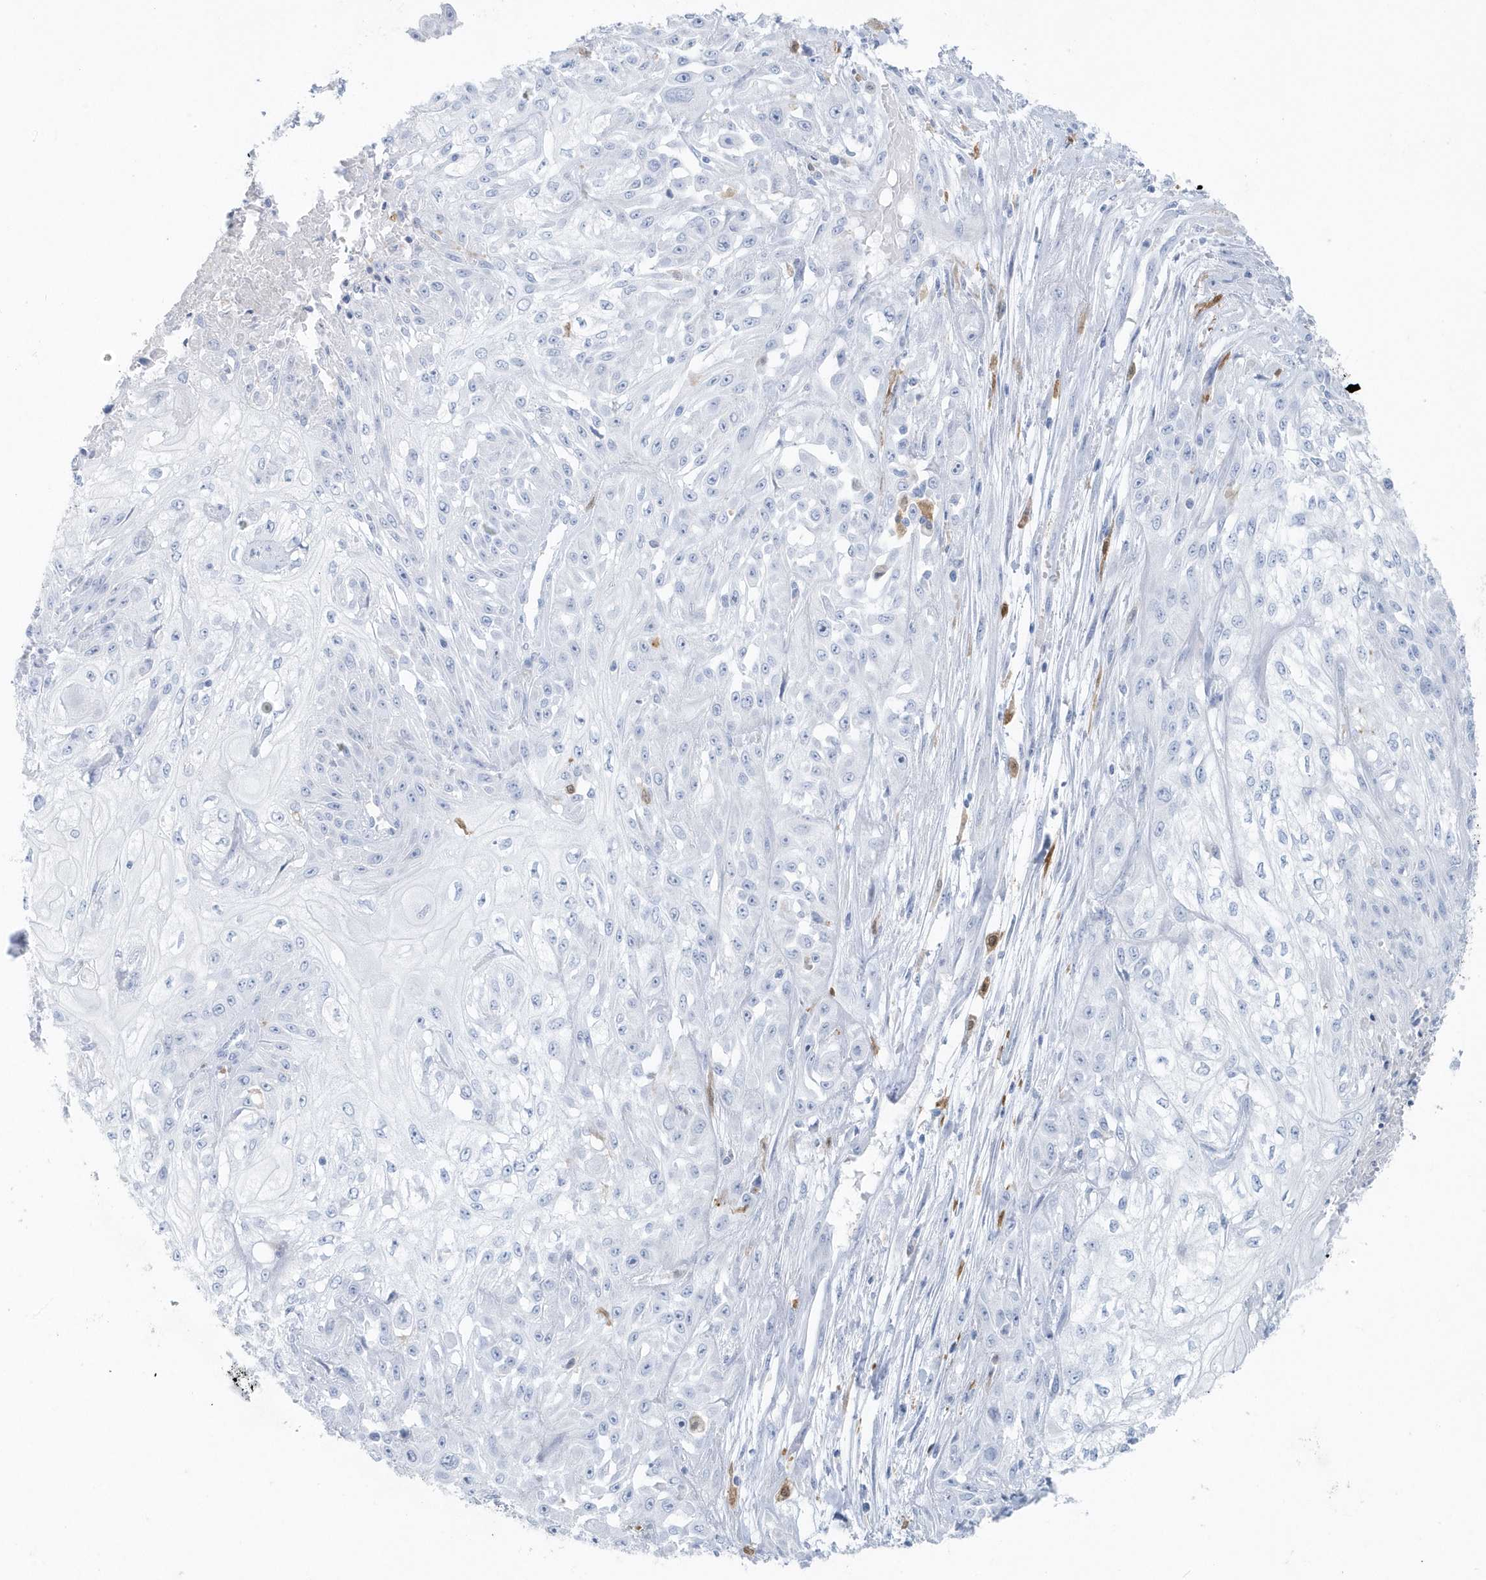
{"staining": {"intensity": "negative", "quantity": "none", "location": "none"}, "tissue": "skin cancer", "cell_type": "Tumor cells", "image_type": "cancer", "snomed": [{"axis": "morphology", "description": "Squamous cell carcinoma, NOS"}, {"axis": "morphology", "description": "Squamous cell carcinoma, metastatic, NOS"}, {"axis": "topography", "description": "Skin"}, {"axis": "topography", "description": "Lymph node"}], "caption": "IHC photomicrograph of neoplastic tissue: skin squamous cell carcinoma stained with DAB demonstrates no significant protein positivity in tumor cells.", "gene": "FAM98A", "patient": {"sex": "male", "age": 75}}